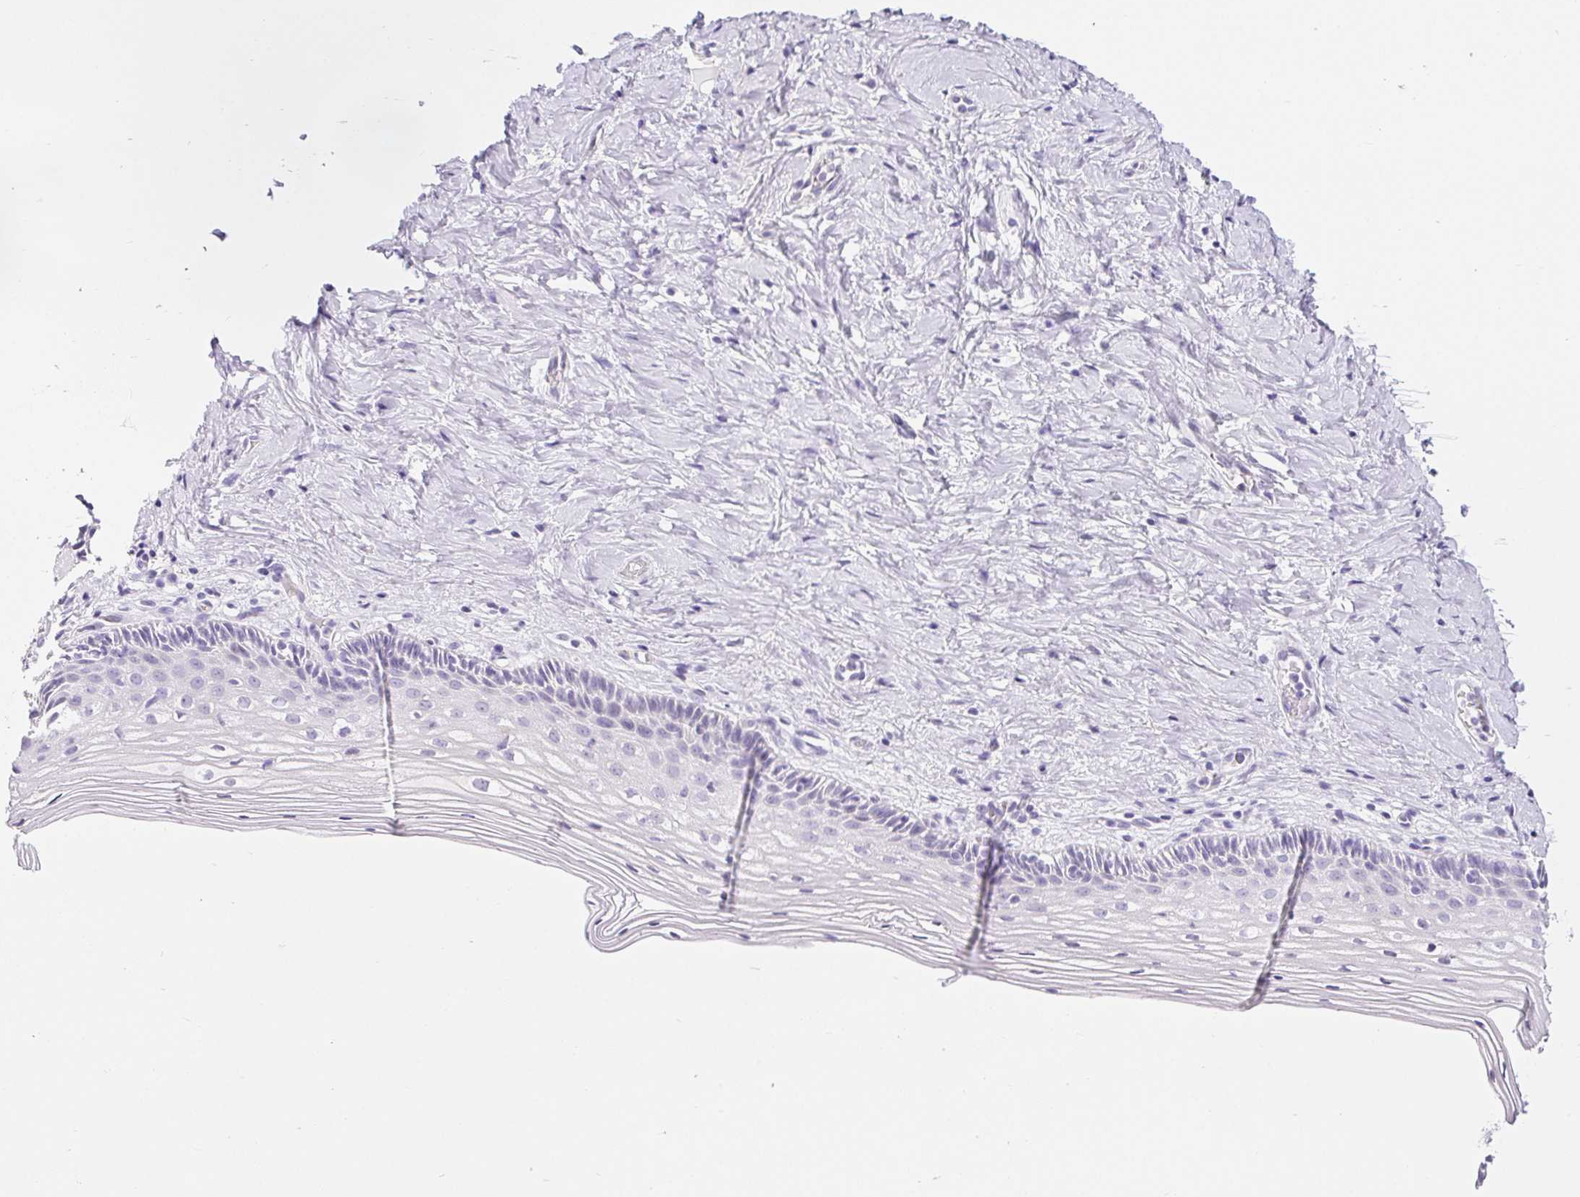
{"staining": {"intensity": "negative", "quantity": "none", "location": "none"}, "tissue": "vagina", "cell_type": "Squamous epithelial cells", "image_type": "normal", "snomed": [{"axis": "morphology", "description": "Normal tissue, NOS"}, {"axis": "topography", "description": "Vagina"}], "caption": "This is a micrograph of immunohistochemistry staining of benign vagina, which shows no staining in squamous epithelial cells.", "gene": "BCAS1", "patient": {"sex": "female", "age": 45}}